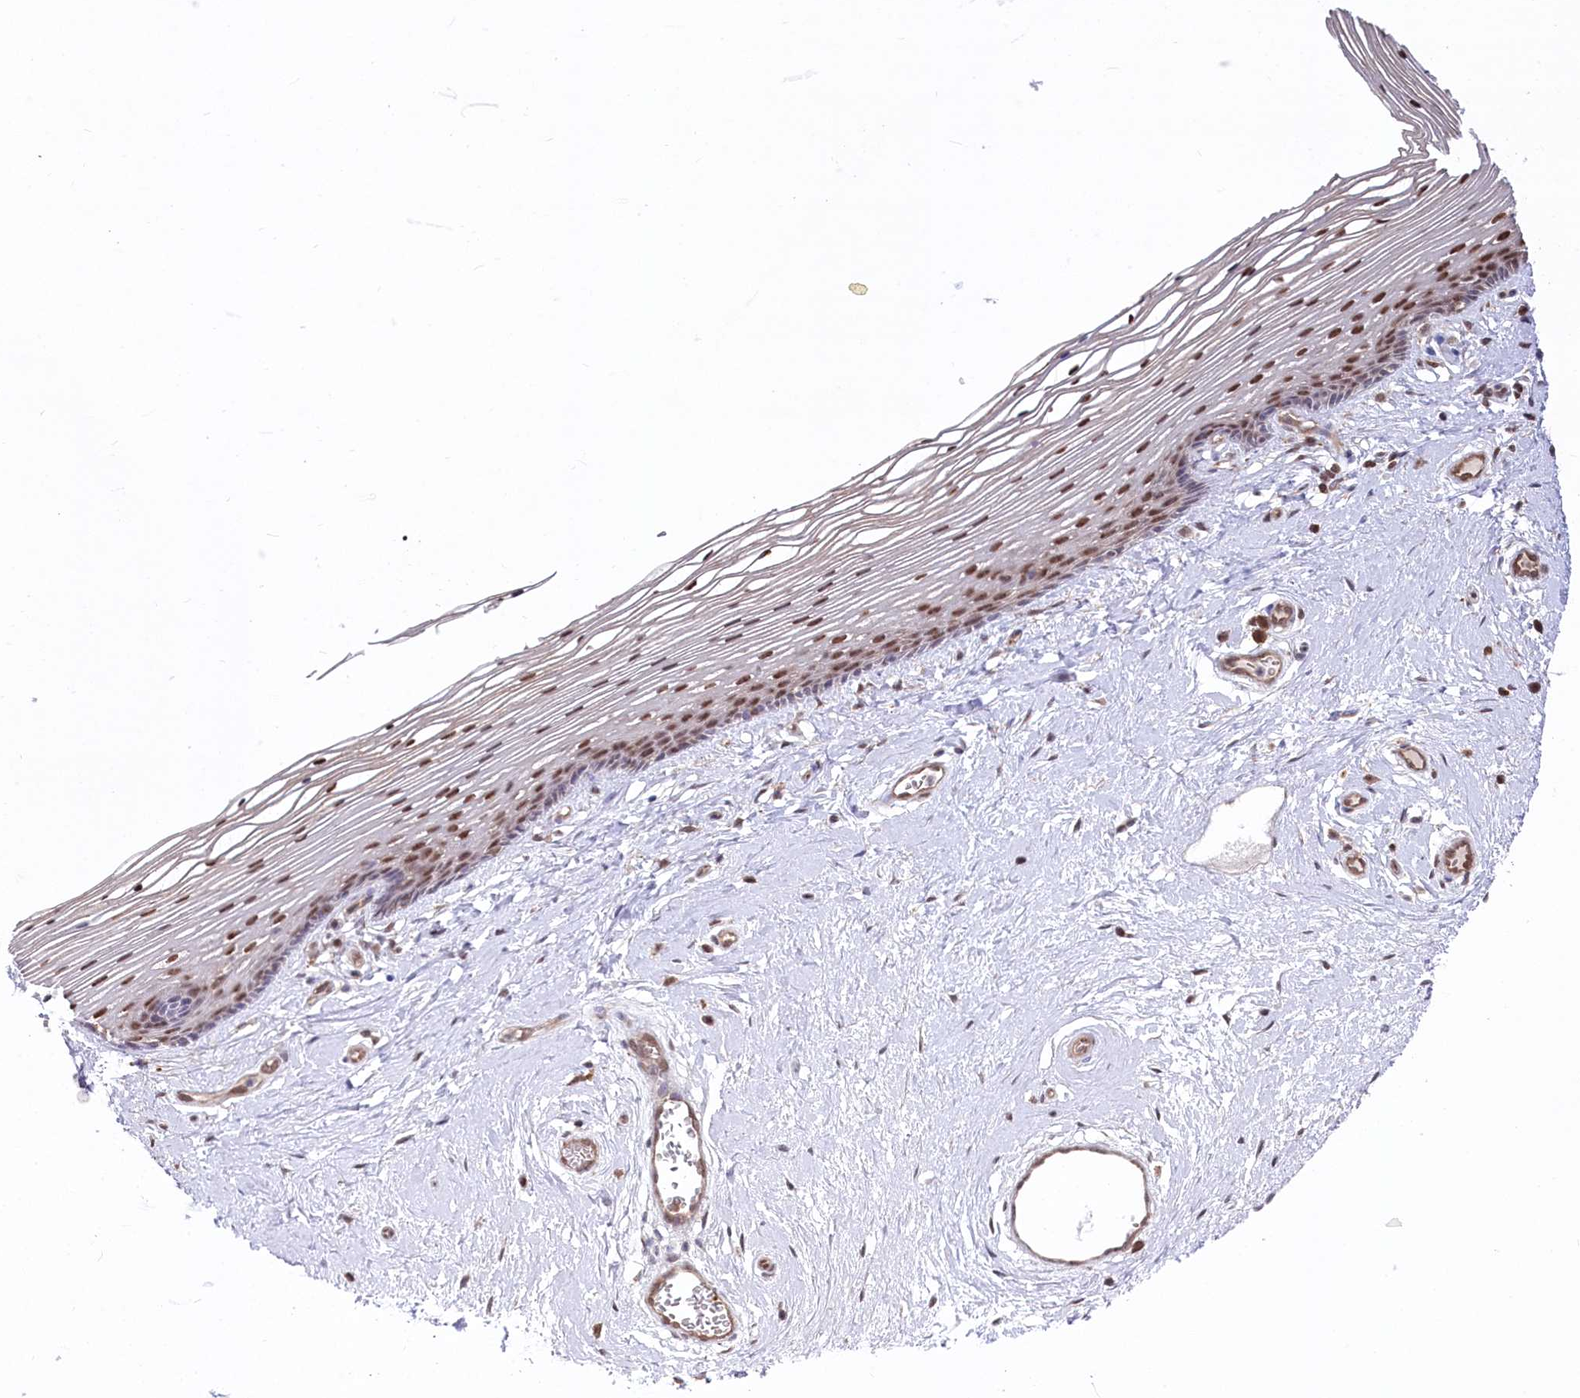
{"staining": {"intensity": "moderate", "quantity": ">75%", "location": "nuclear"}, "tissue": "vagina", "cell_type": "Squamous epithelial cells", "image_type": "normal", "snomed": [{"axis": "morphology", "description": "Normal tissue, NOS"}, {"axis": "topography", "description": "Vagina"}], "caption": "Brown immunohistochemical staining in benign vagina demonstrates moderate nuclear positivity in about >75% of squamous epithelial cells. (Brightfield microscopy of DAB IHC at high magnification).", "gene": "PSMA1", "patient": {"sex": "female", "age": 46}}